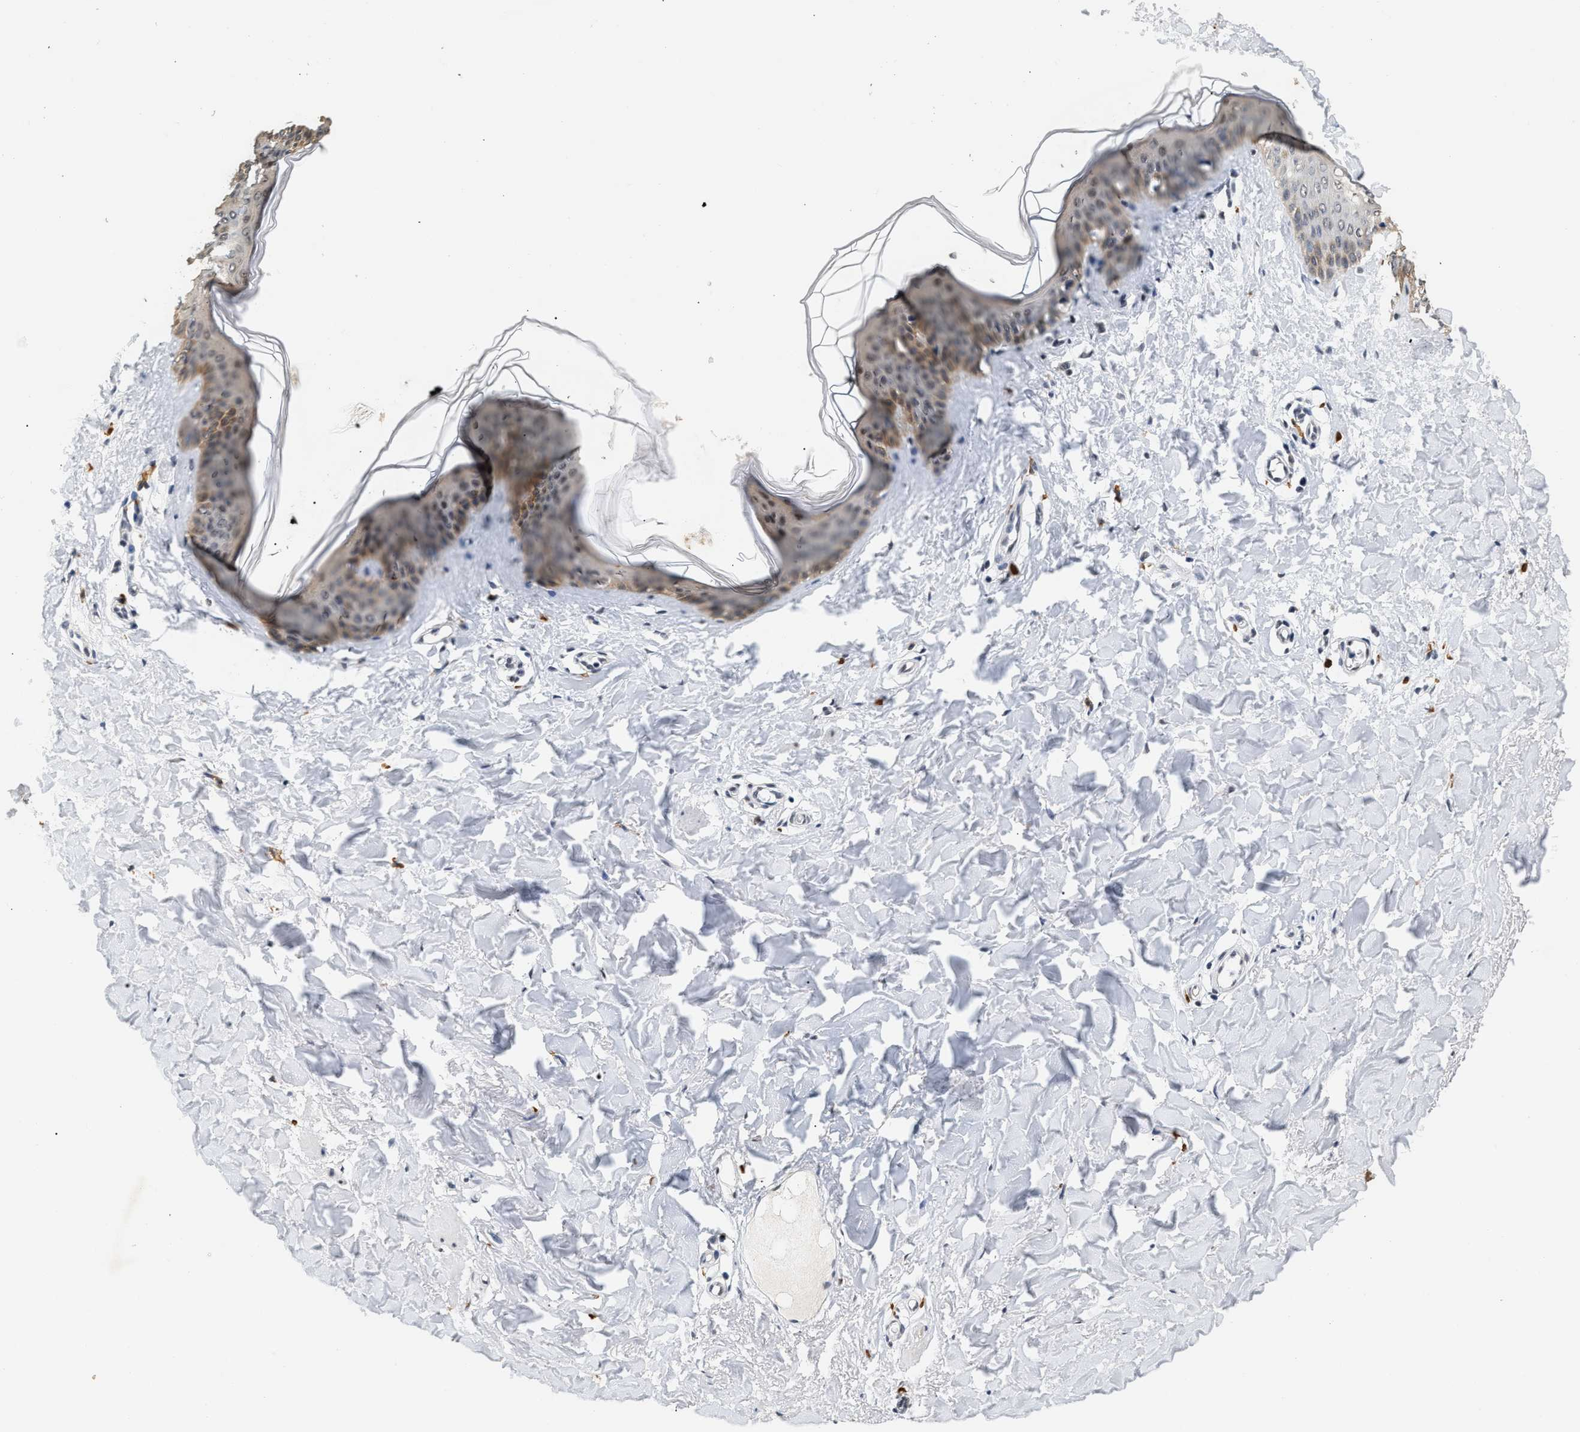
{"staining": {"intensity": "negative", "quantity": "none", "location": "none"}, "tissue": "skin", "cell_type": "Fibroblasts", "image_type": "normal", "snomed": [{"axis": "morphology", "description": "Normal tissue, NOS"}, {"axis": "topography", "description": "Skin"}], "caption": "Immunohistochemistry (IHC) of unremarkable human skin demonstrates no staining in fibroblasts. (Stains: DAB (3,3'-diaminobenzidine) IHC with hematoxylin counter stain, Microscopy: brightfield microscopy at high magnification).", "gene": "THOC1", "patient": {"sex": "female", "age": 17}}